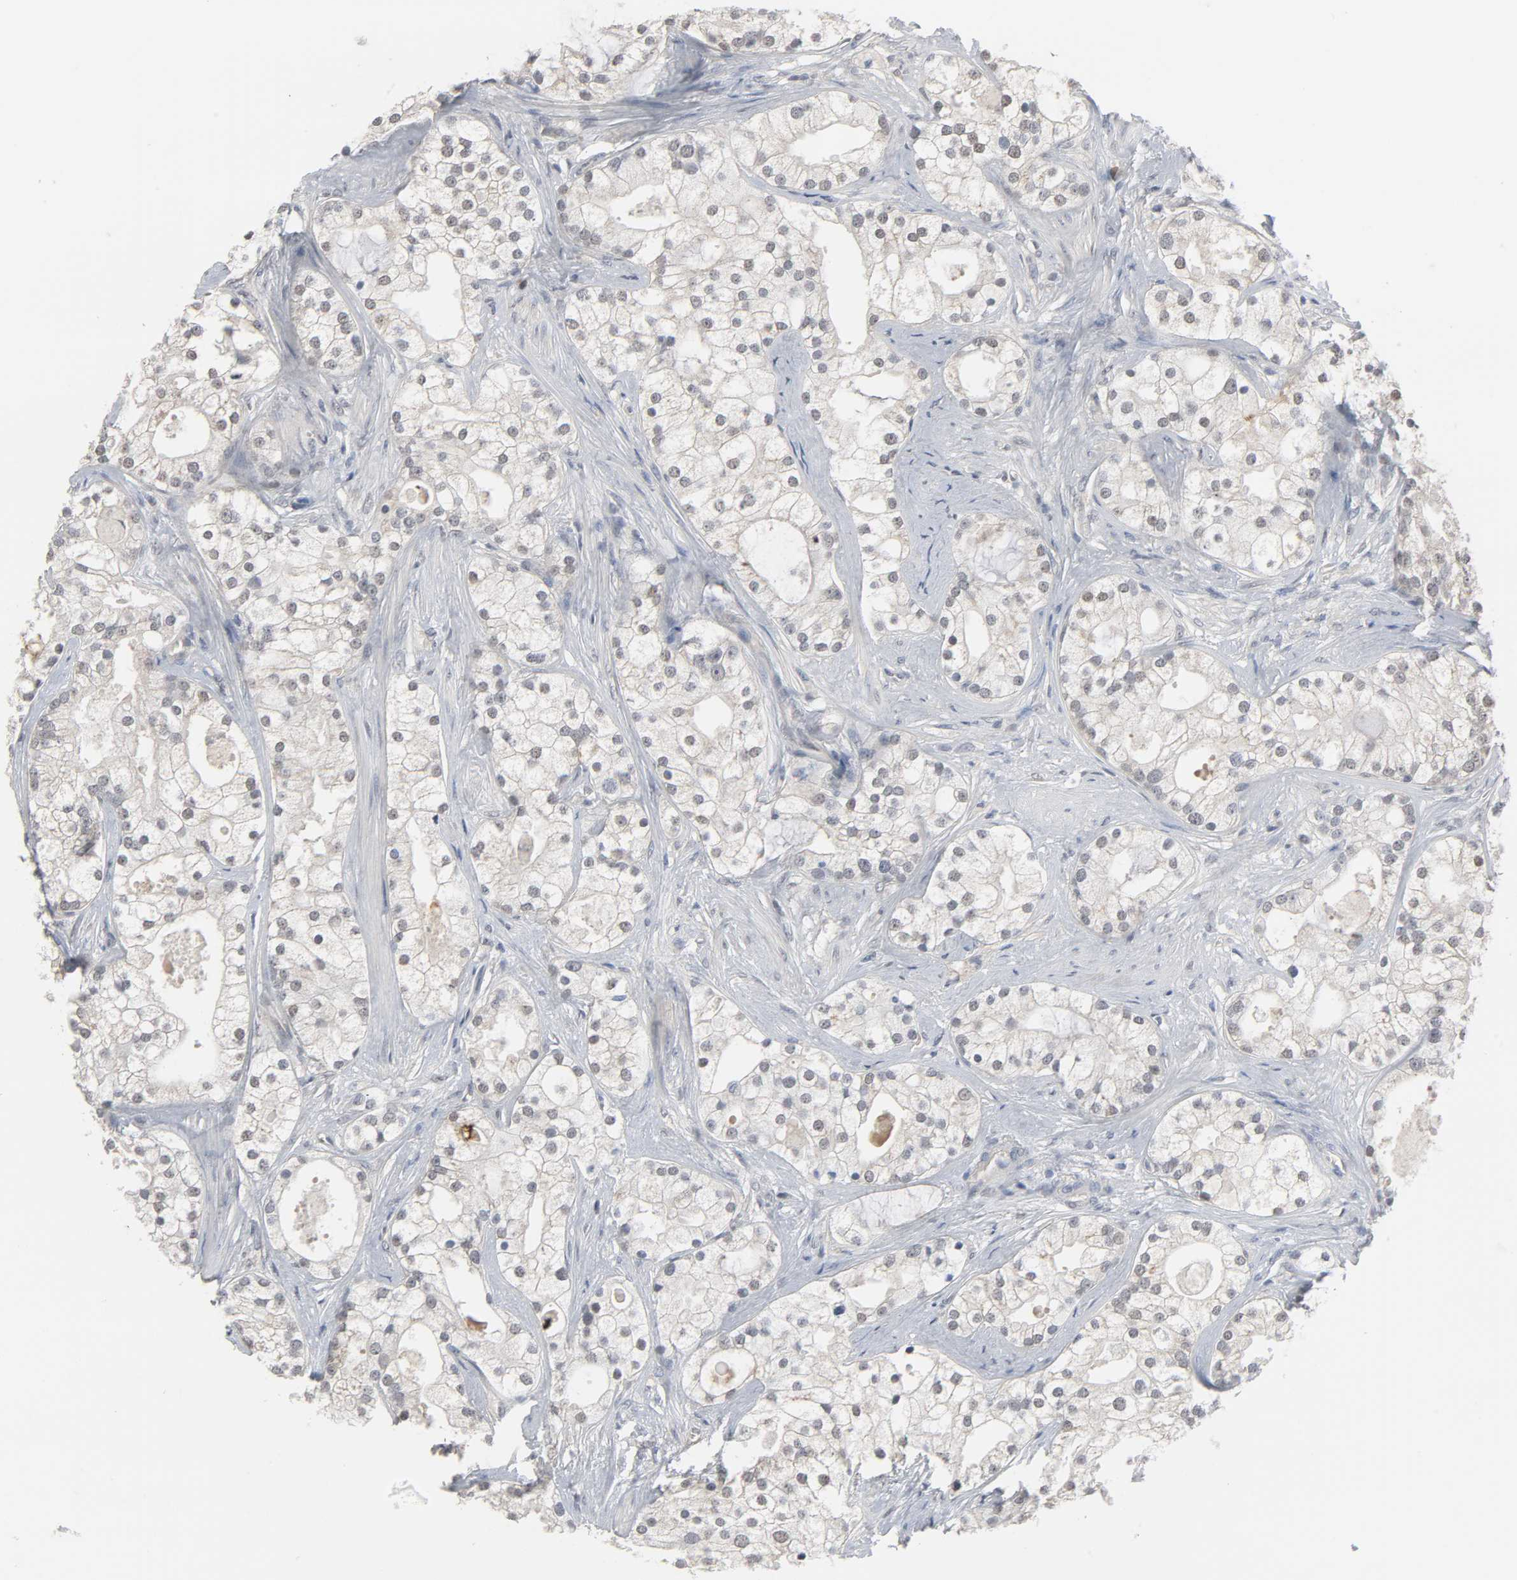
{"staining": {"intensity": "weak", "quantity": "<25%", "location": "cytoplasmic/membranous"}, "tissue": "prostate cancer", "cell_type": "Tumor cells", "image_type": "cancer", "snomed": [{"axis": "morphology", "description": "Adenocarcinoma, Low grade"}, {"axis": "topography", "description": "Prostate"}], "caption": "There is no significant positivity in tumor cells of prostate cancer (adenocarcinoma (low-grade)).", "gene": "ACSS2", "patient": {"sex": "male", "age": 58}}